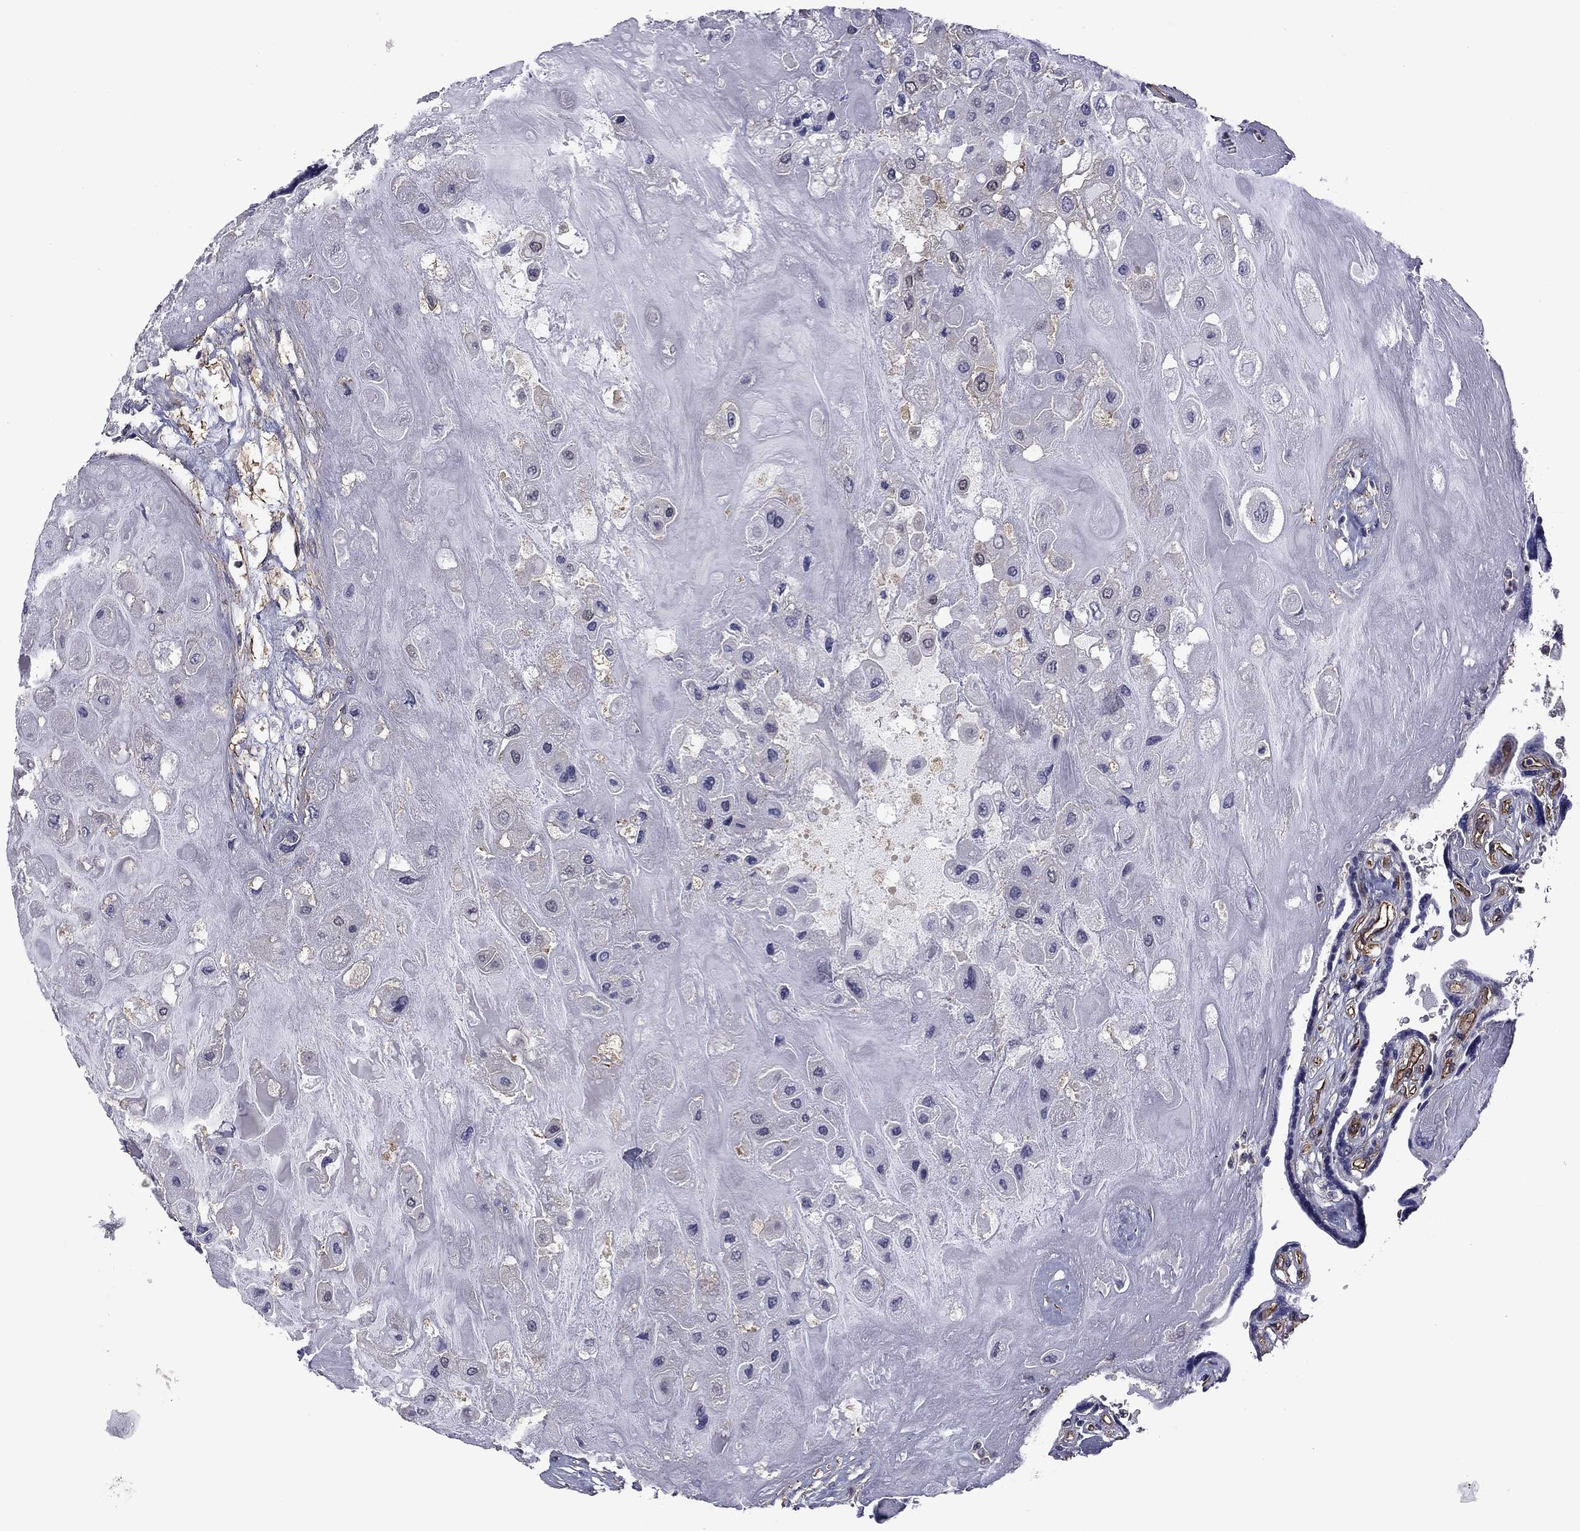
{"staining": {"intensity": "moderate", "quantity": "<25%", "location": "cytoplasmic/membranous"}, "tissue": "placenta", "cell_type": "Decidual cells", "image_type": "normal", "snomed": [{"axis": "morphology", "description": "Normal tissue, NOS"}, {"axis": "topography", "description": "Placenta"}], "caption": "IHC staining of unremarkable placenta, which shows low levels of moderate cytoplasmic/membranous expression in about <25% of decidual cells indicating moderate cytoplasmic/membranous protein expression. The staining was performed using DAB (3,3'-diaminobenzidine) (brown) for protein detection and nuclei were counterstained in hematoxylin (blue).", "gene": "TCHH", "patient": {"sex": "female", "age": 32}}